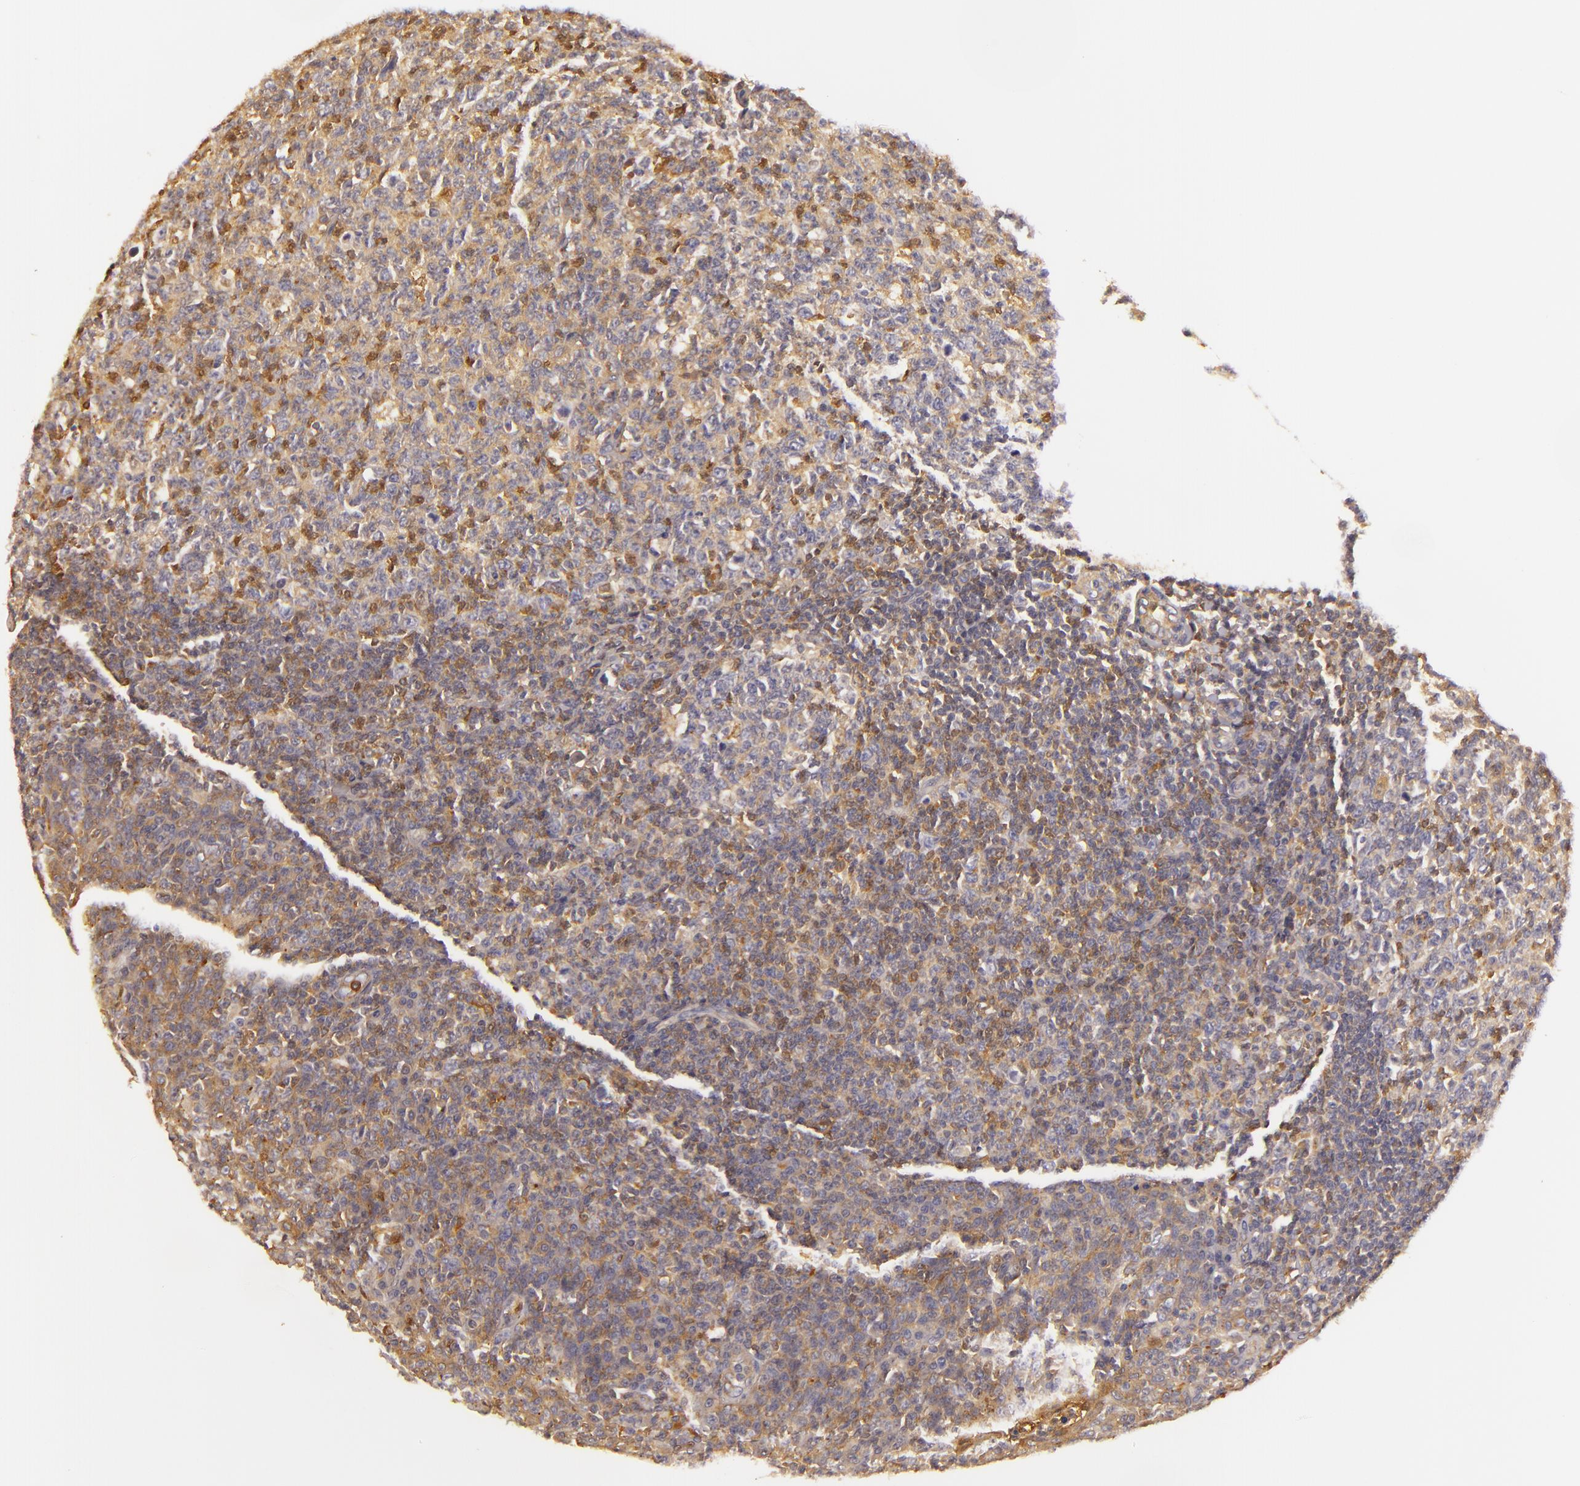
{"staining": {"intensity": "moderate", "quantity": ">75%", "location": "cytoplasmic/membranous"}, "tissue": "tonsil", "cell_type": "Germinal center cells", "image_type": "normal", "snomed": [{"axis": "morphology", "description": "Normal tissue, NOS"}, {"axis": "topography", "description": "Tonsil"}], "caption": "About >75% of germinal center cells in unremarkable tonsil reveal moderate cytoplasmic/membranous protein expression as visualized by brown immunohistochemical staining.", "gene": "TOM1", "patient": {"sex": "male", "age": 6}}